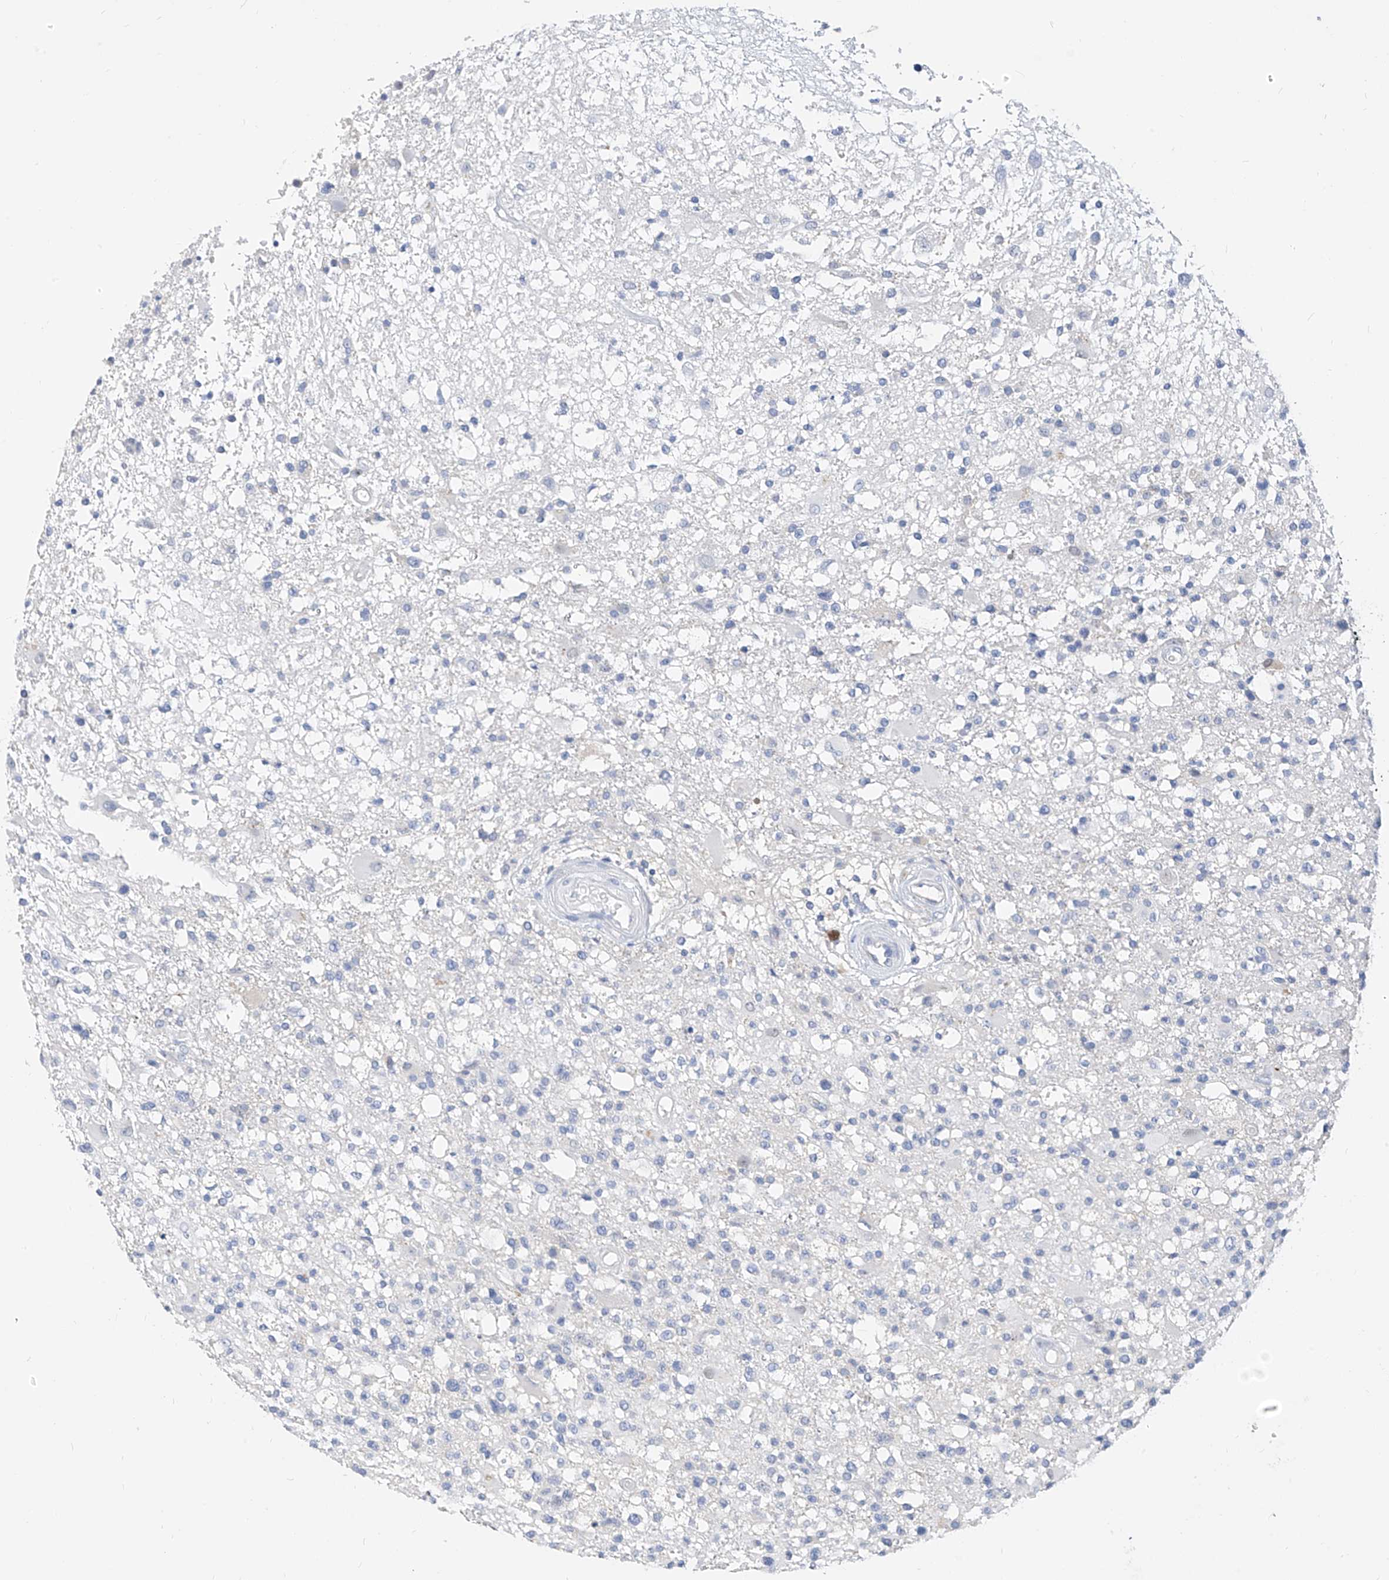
{"staining": {"intensity": "negative", "quantity": "none", "location": "none"}, "tissue": "glioma", "cell_type": "Tumor cells", "image_type": "cancer", "snomed": [{"axis": "morphology", "description": "Glioma, malignant, High grade"}, {"axis": "morphology", "description": "Glioblastoma, NOS"}, {"axis": "topography", "description": "Brain"}], "caption": "This is an immunohistochemistry (IHC) histopathology image of human glioma. There is no positivity in tumor cells.", "gene": "ZZEF1", "patient": {"sex": "male", "age": 60}}